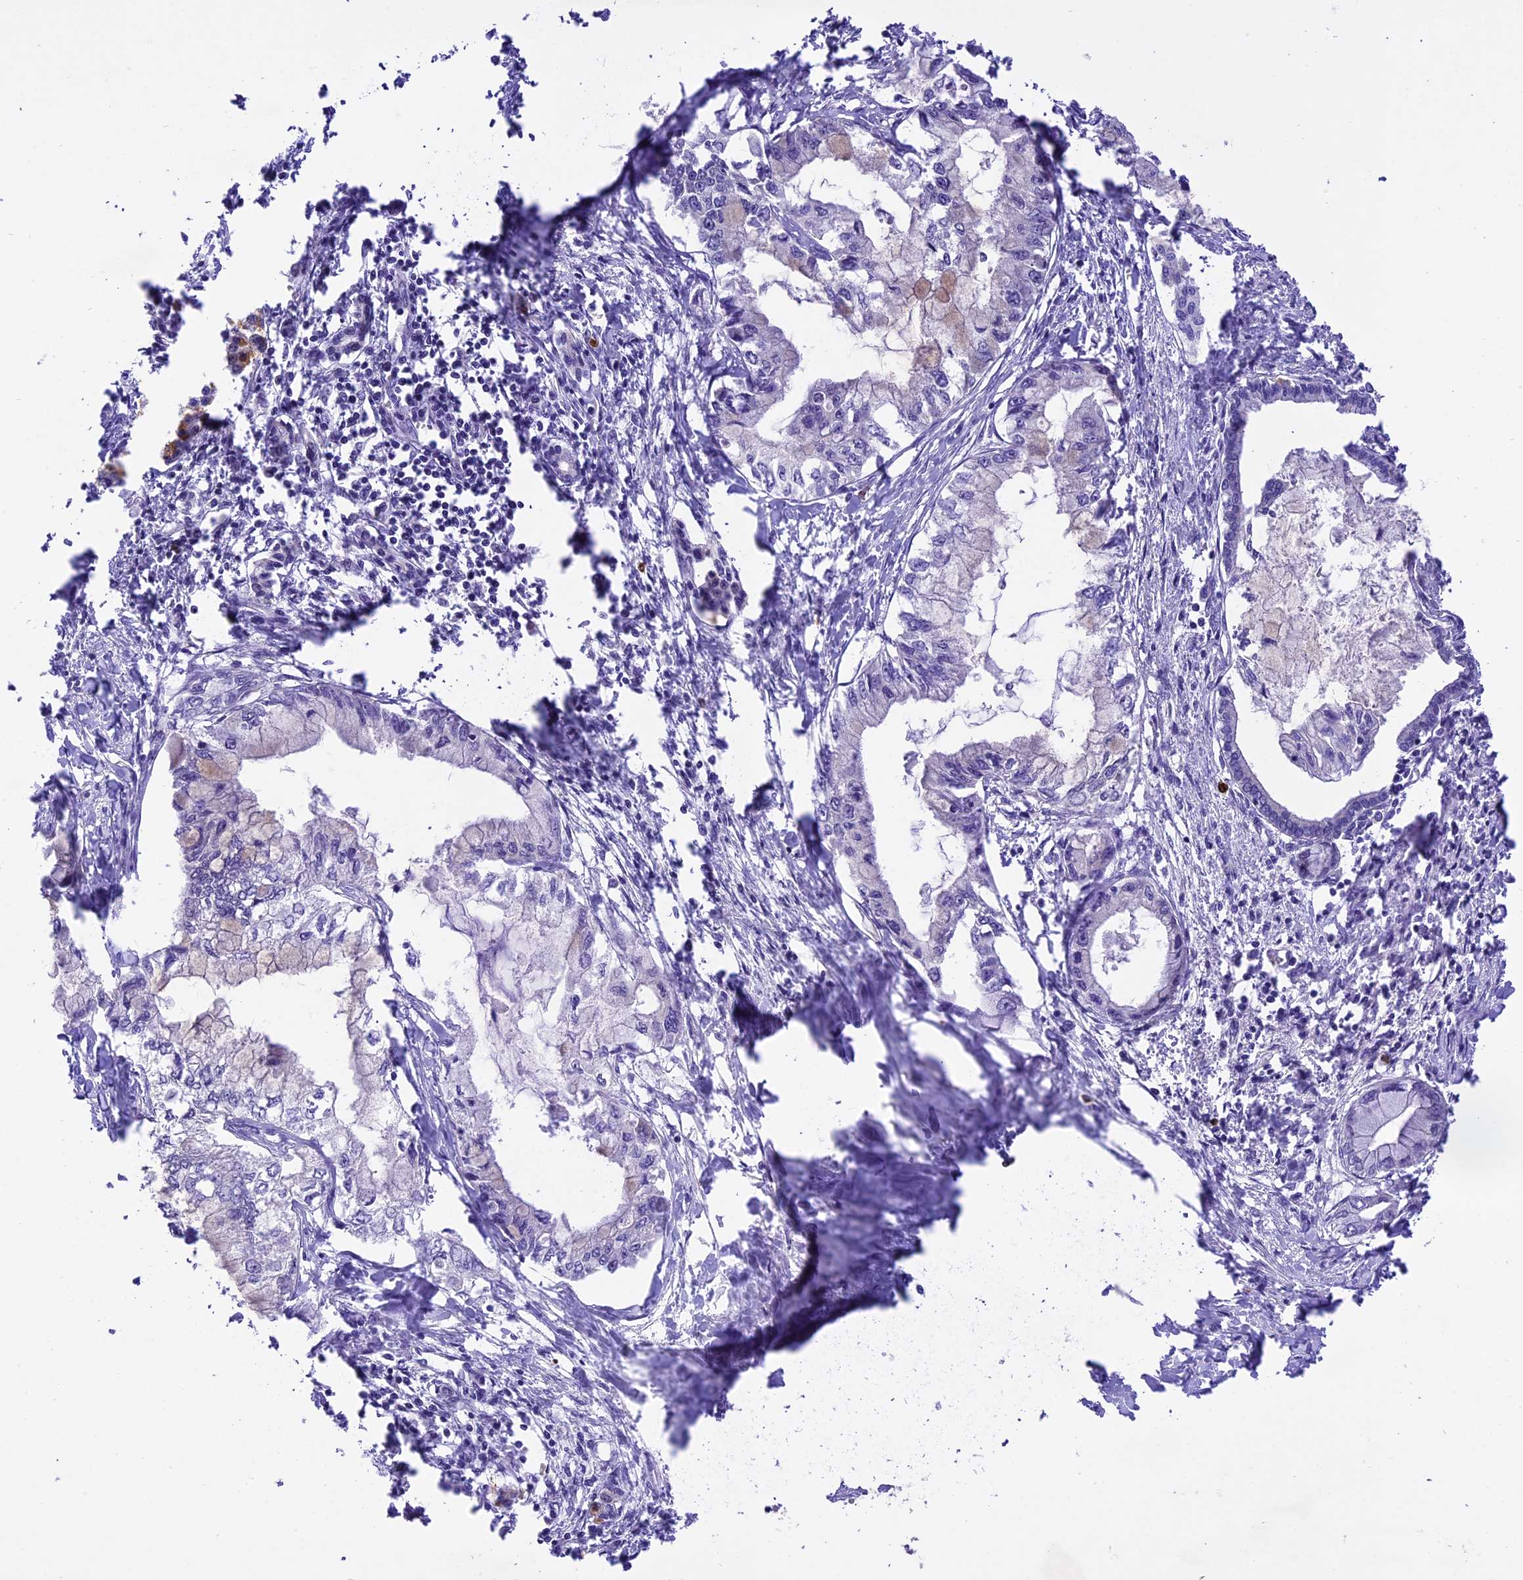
{"staining": {"intensity": "negative", "quantity": "none", "location": "none"}, "tissue": "pancreatic cancer", "cell_type": "Tumor cells", "image_type": "cancer", "snomed": [{"axis": "morphology", "description": "Adenocarcinoma, NOS"}, {"axis": "topography", "description": "Pancreas"}], "caption": "Tumor cells show no significant expression in pancreatic cancer.", "gene": "SPRED1", "patient": {"sex": "male", "age": 48}}